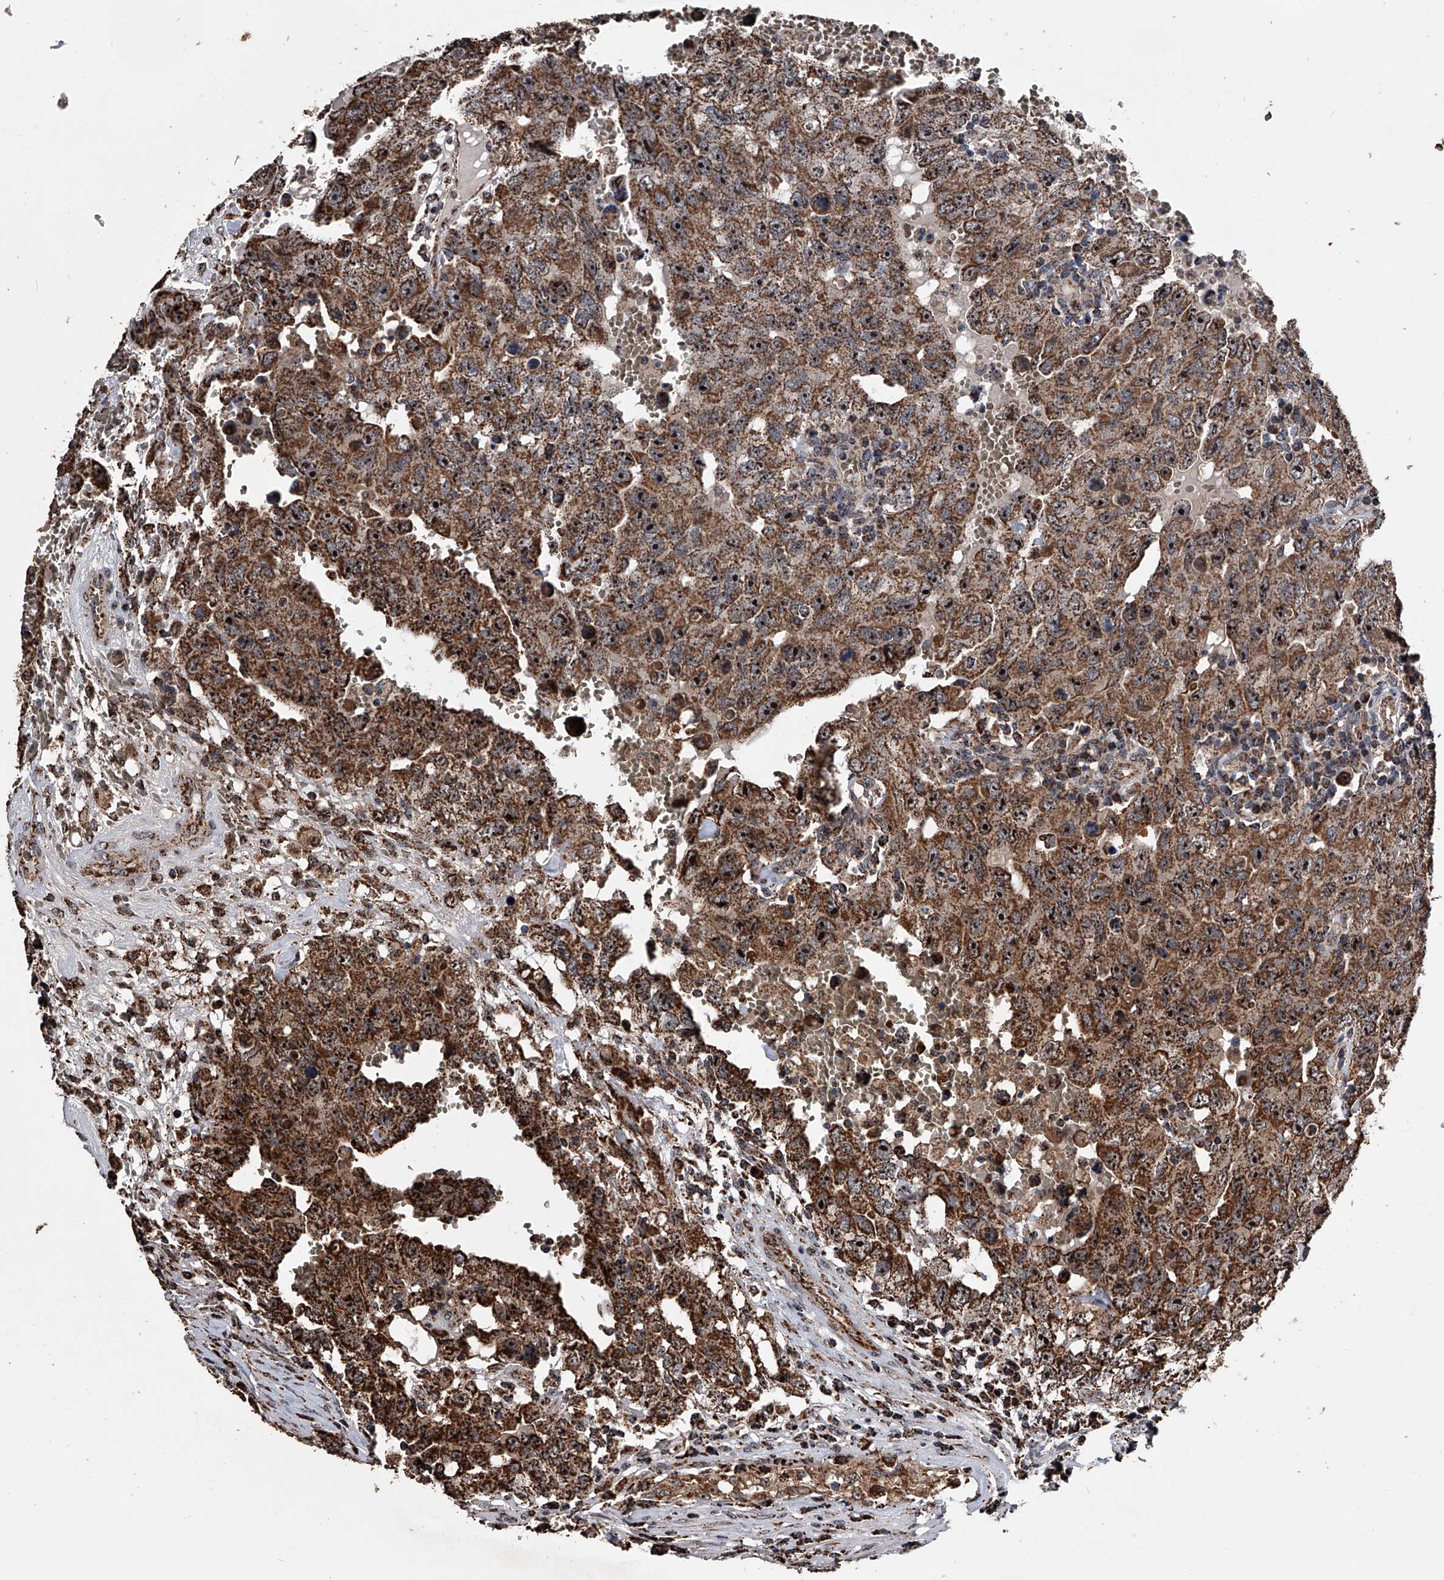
{"staining": {"intensity": "strong", "quantity": ">75%", "location": "cytoplasmic/membranous"}, "tissue": "testis cancer", "cell_type": "Tumor cells", "image_type": "cancer", "snomed": [{"axis": "morphology", "description": "Carcinoma, Embryonal, NOS"}, {"axis": "topography", "description": "Testis"}], "caption": "Immunohistochemistry staining of testis cancer, which displays high levels of strong cytoplasmic/membranous positivity in about >75% of tumor cells indicating strong cytoplasmic/membranous protein positivity. The staining was performed using DAB (brown) for protein detection and nuclei were counterstained in hematoxylin (blue).", "gene": "SMPDL3A", "patient": {"sex": "male", "age": 26}}